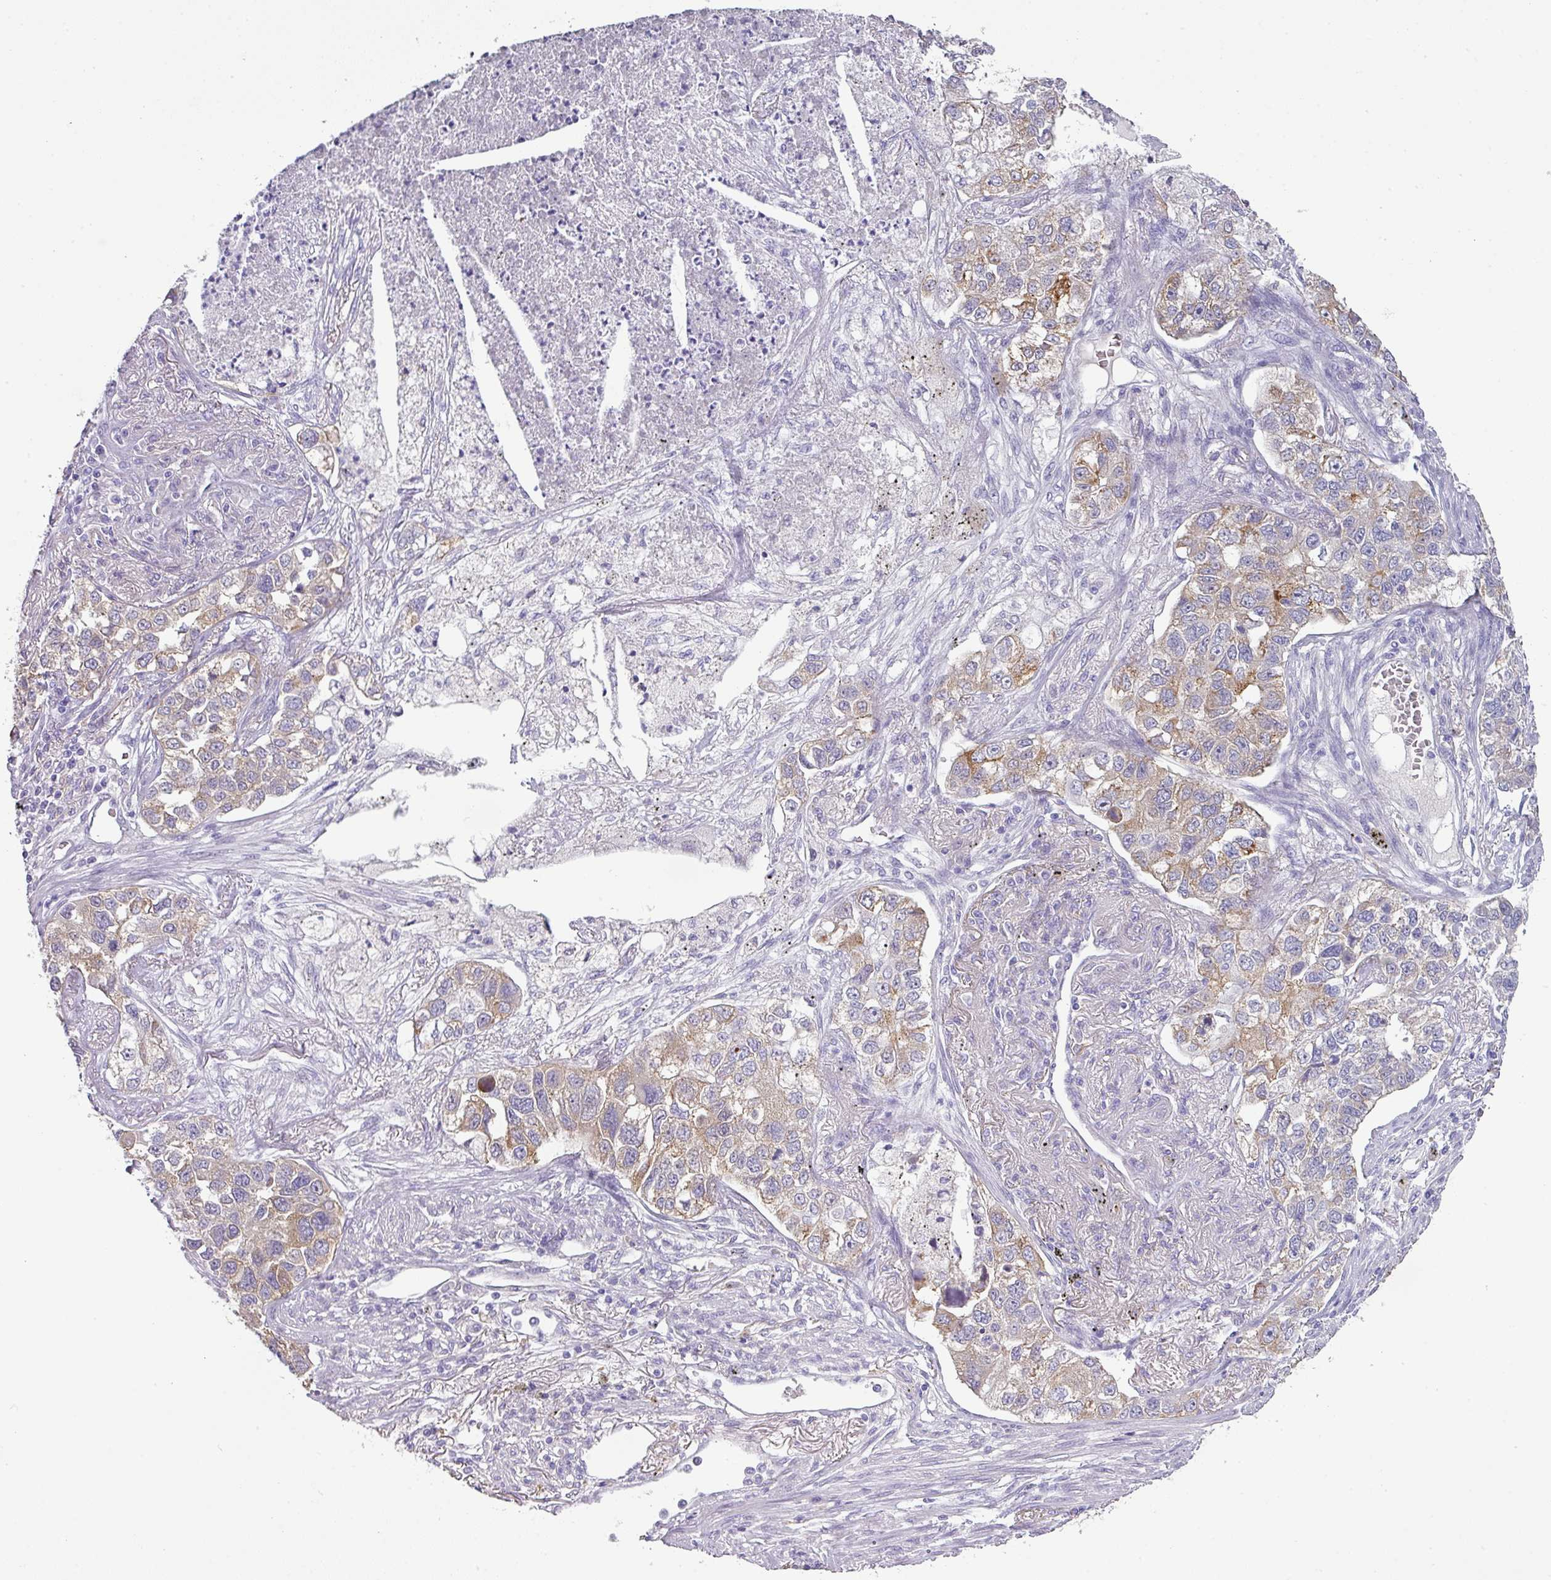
{"staining": {"intensity": "moderate", "quantity": "25%-75%", "location": "cytoplasmic/membranous"}, "tissue": "lung cancer", "cell_type": "Tumor cells", "image_type": "cancer", "snomed": [{"axis": "morphology", "description": "Adenocarcinoma, NOS"}, {"axis": "topography", "description": "Lung"}], "caption": "A micrograph of human lung cancer stained for a protein reveals moderate cytoplasmic/membranous brown staining in tumor cells.", "gene": "FGF17", "patient": {"sex": "male", "age": 49}}